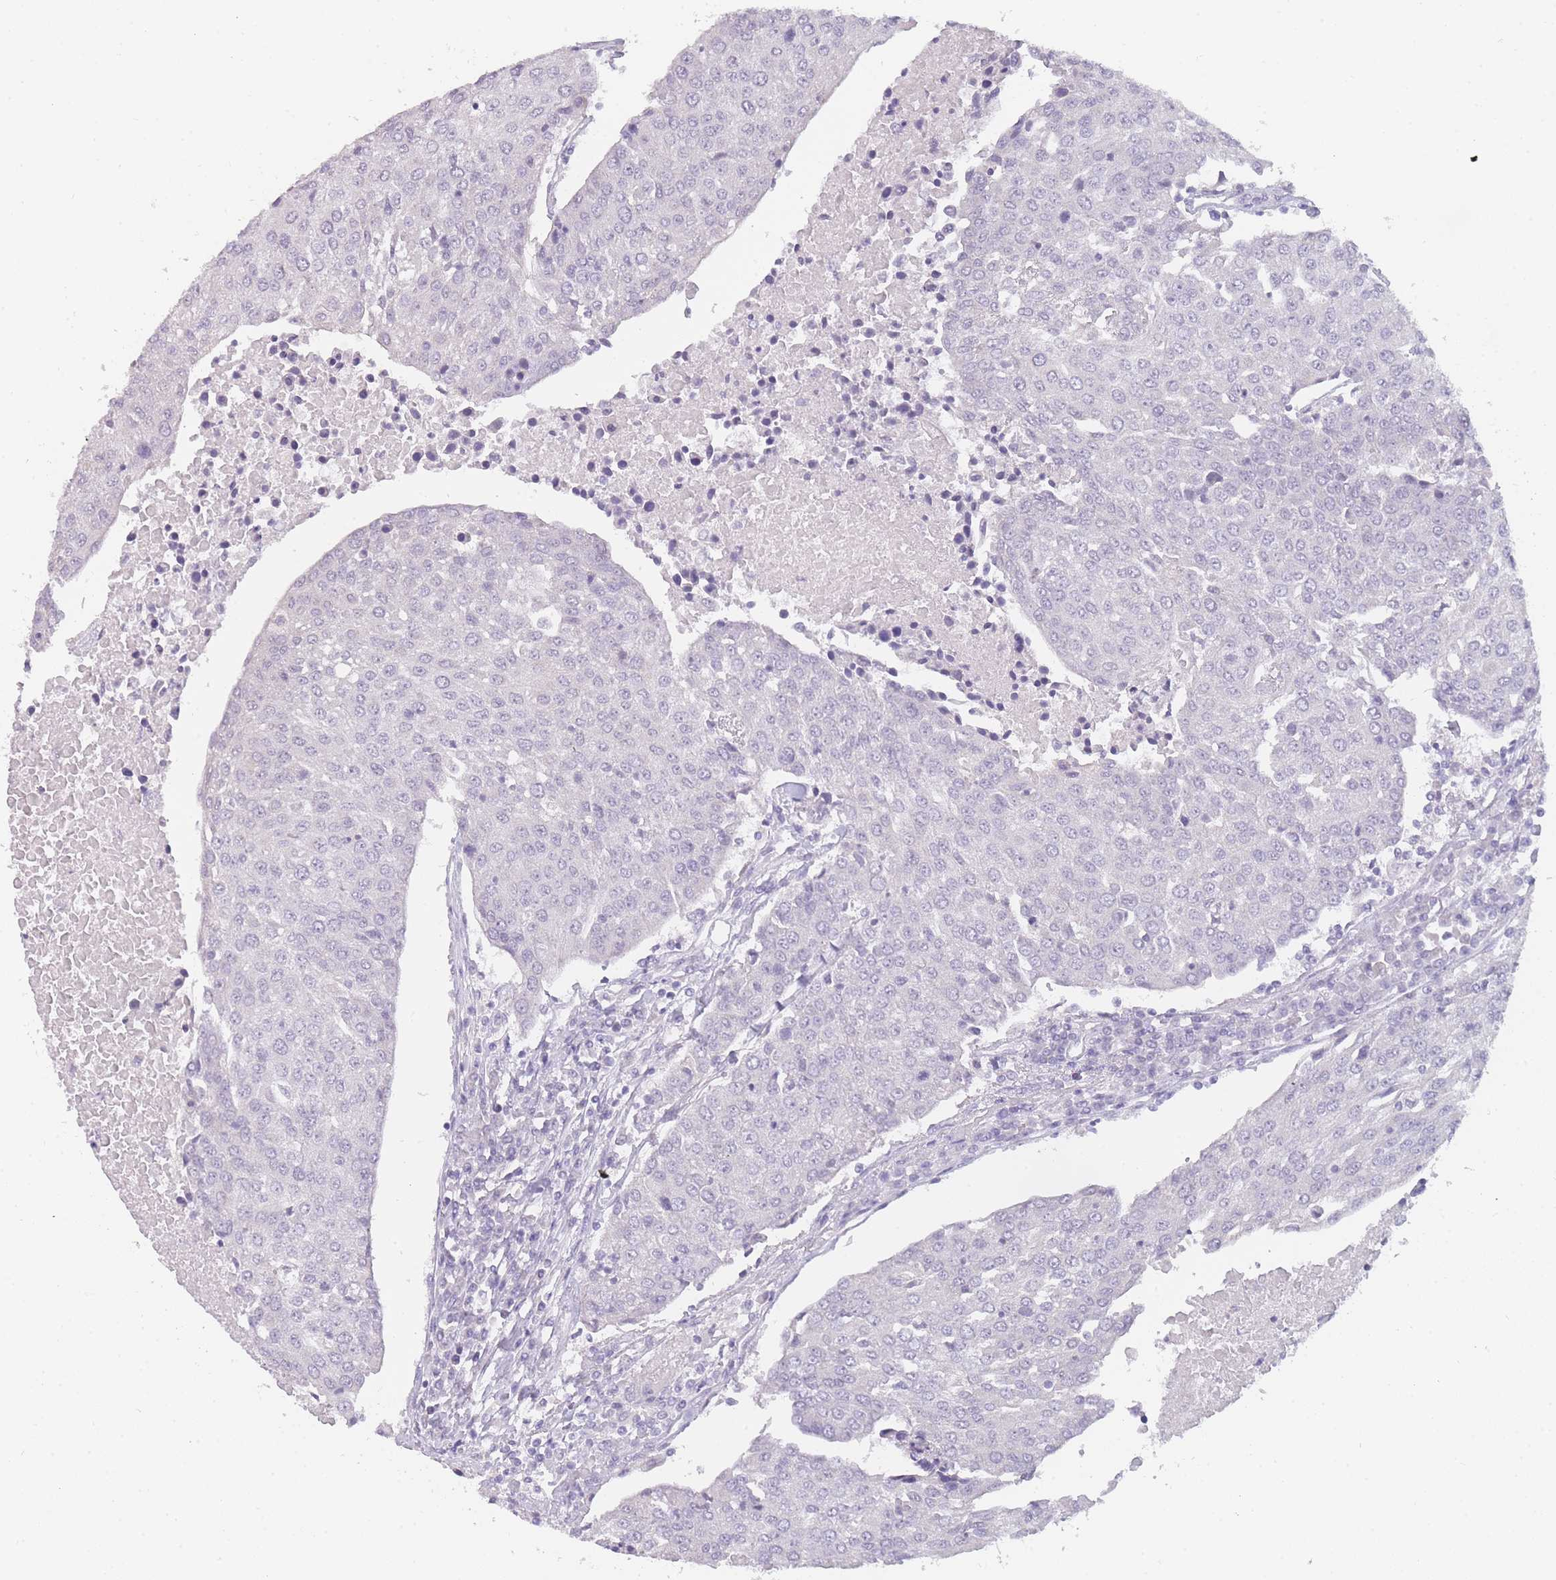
{"staining": {"intensity": "negative", "quantity": "none", "location": "none"}, "tissue": "urothelial cancer", "cell_type": "Tumor cells", "image_type": "cancer", "snomed": [{"axis": "morphology", "description": "Urothelial carcinoma, High grade"}, {"axis": "topography", "description": "Urinary bladder"}], "caption": "Tumor cells show no significant staining in urothelial cancer.", "gene": "INS", "patient": {"sex": "female", "age": 85}}